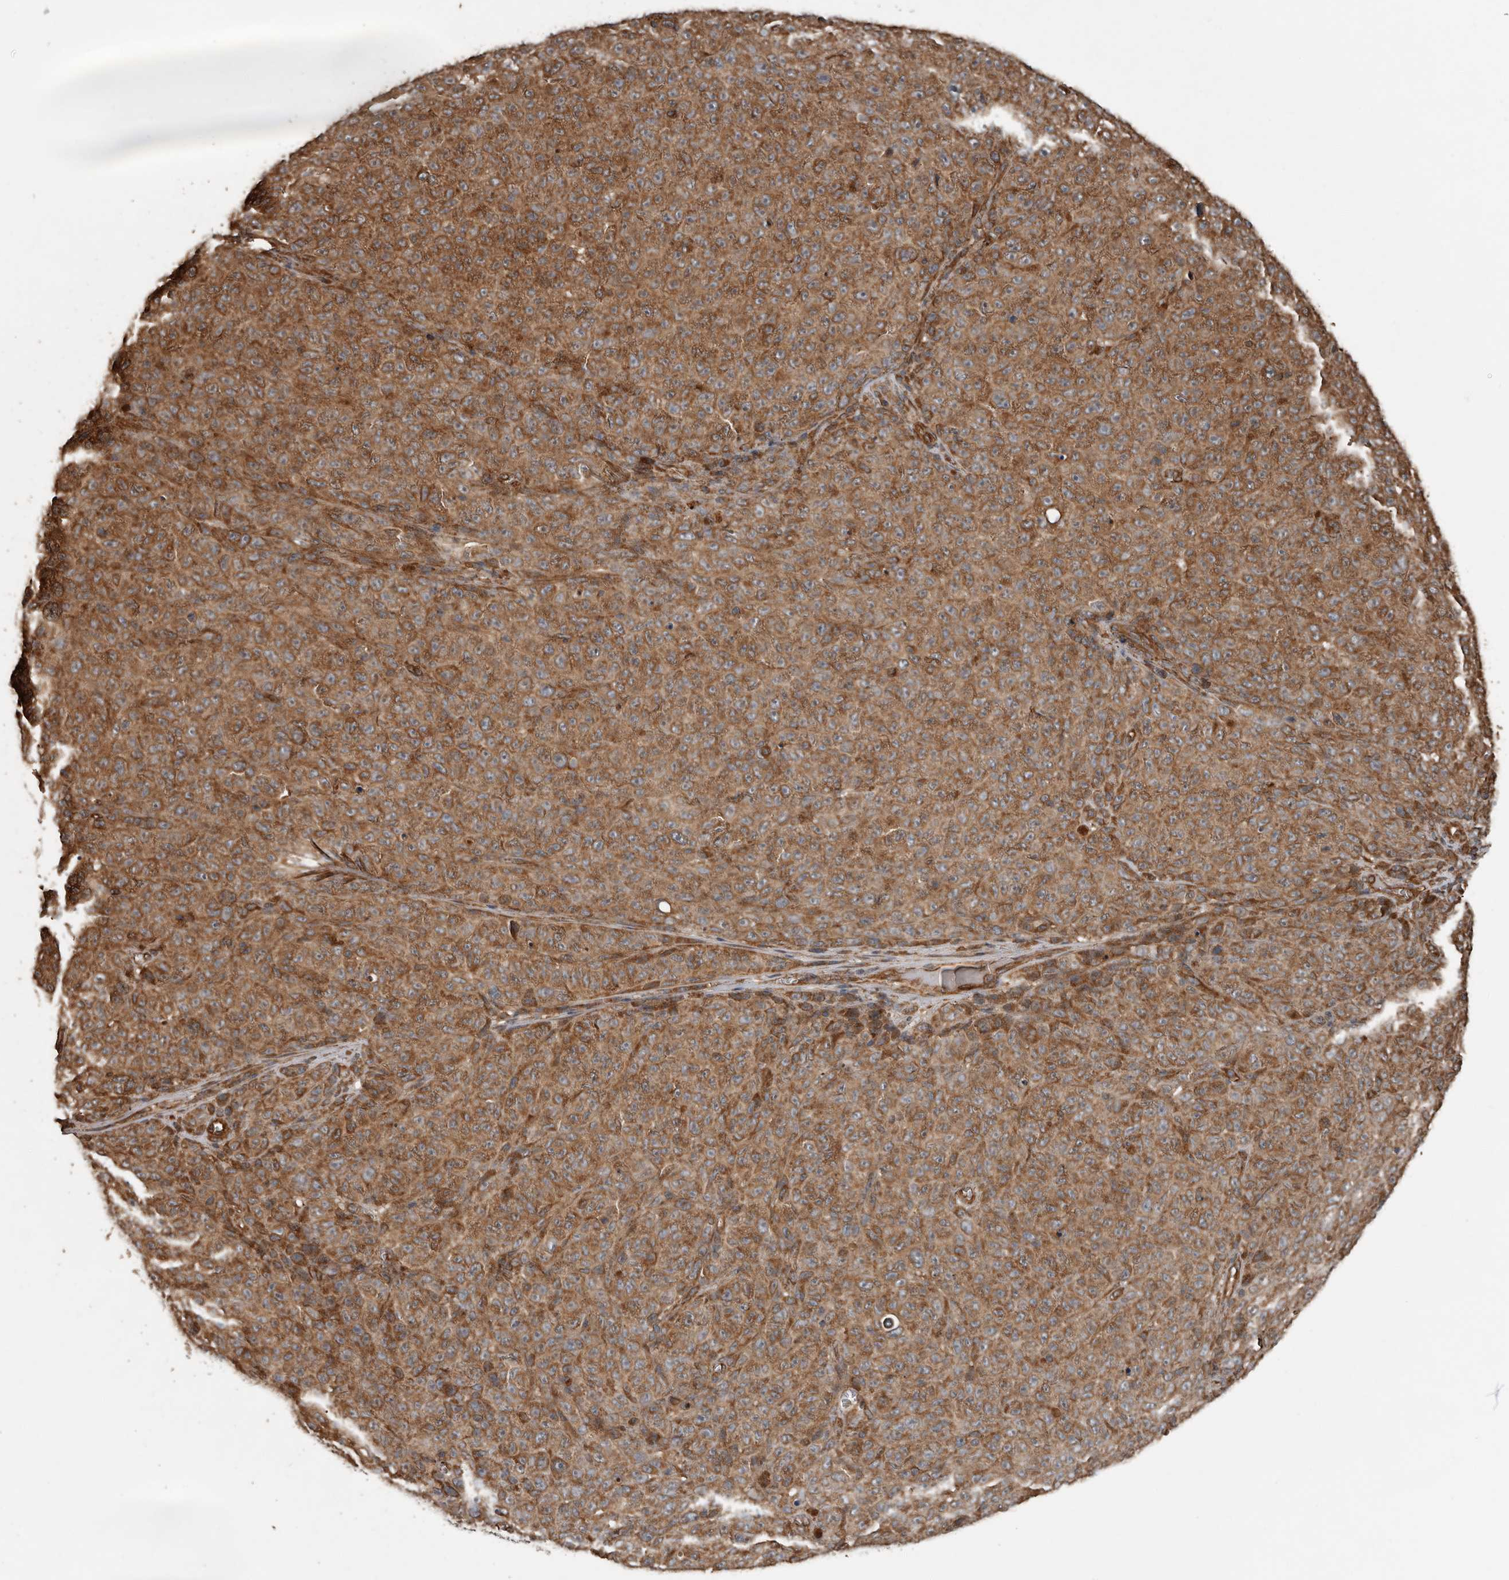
{"staining": {"intensity": "moderate", "quantity": ">75%", "location": "cytoplasmic/membranous"}, "tissue": "melanoma", "cell_type": "Tumor cells", "image_type": "cancer", "snomed": [{"axis": "morphology", "description": "Malignant melanoma, NOS"}, {"axis": "topography", "description": "Skin"}], "caption": "Immunohistochemical staining of malignant melanoma demonstrates moderate cytoplasmic/membranous protein staining in about >75% of tumor cells.", "gene": "YOD1", "patient": {"sex": "female", "age": 82}}